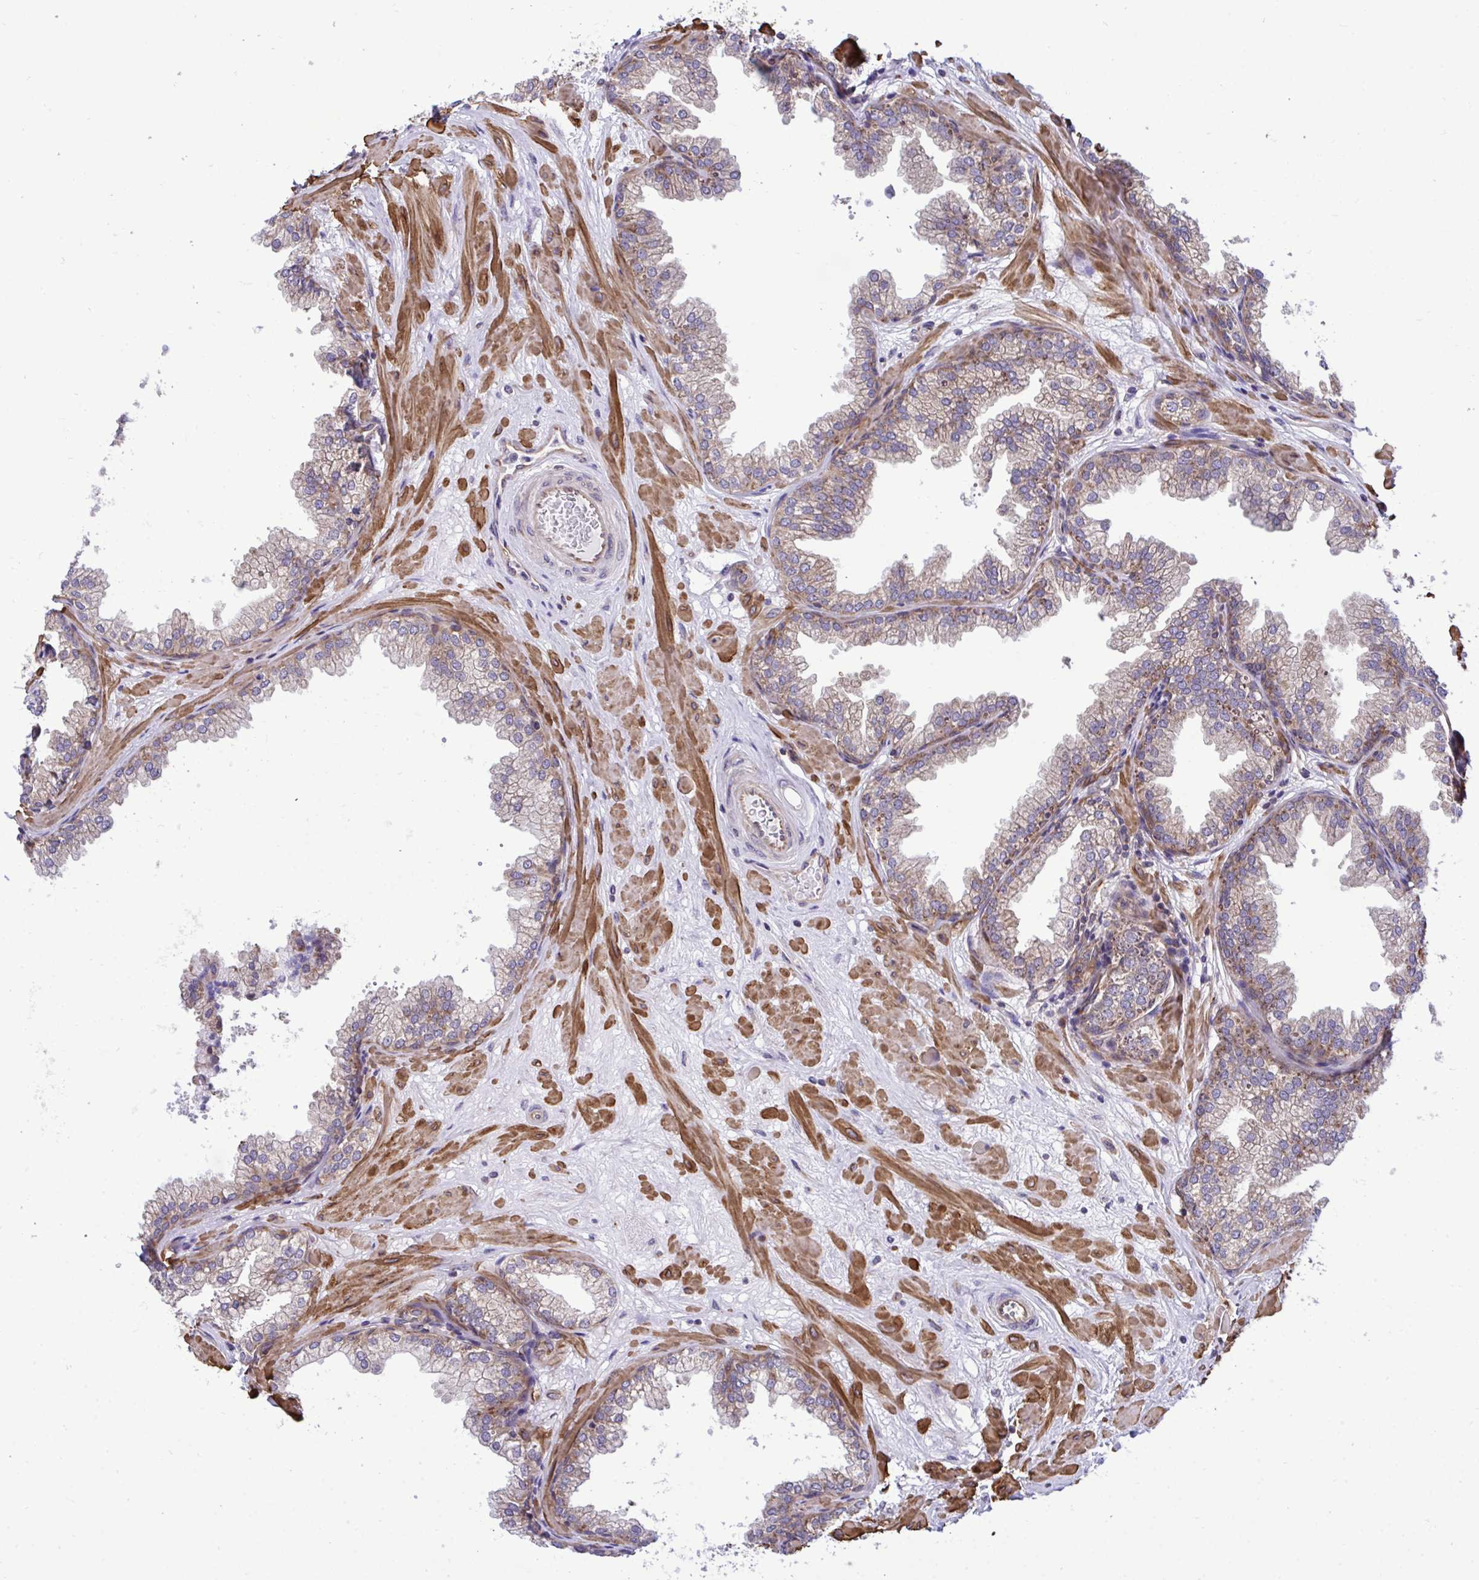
{"staining": {"intensity": "moderate", "quantity": "25%-75%", "location": "cytoplasmic/membranous"}, "tissue": "prostate", "cell_type": "Glandular cells", "image_type": "normal", "snomed": [{"axis": "morphology", "description": "Normal tissue, NOS"}, {"axis": "topography", "description": "Prostate"}], "caption": "A brown stain labels moderate cytoplasmic/membranous staining of a protein in glandular cells of unremarkable prostate.", "gene": "RPS15", "patient": {"sex": "male", "age": 37}}